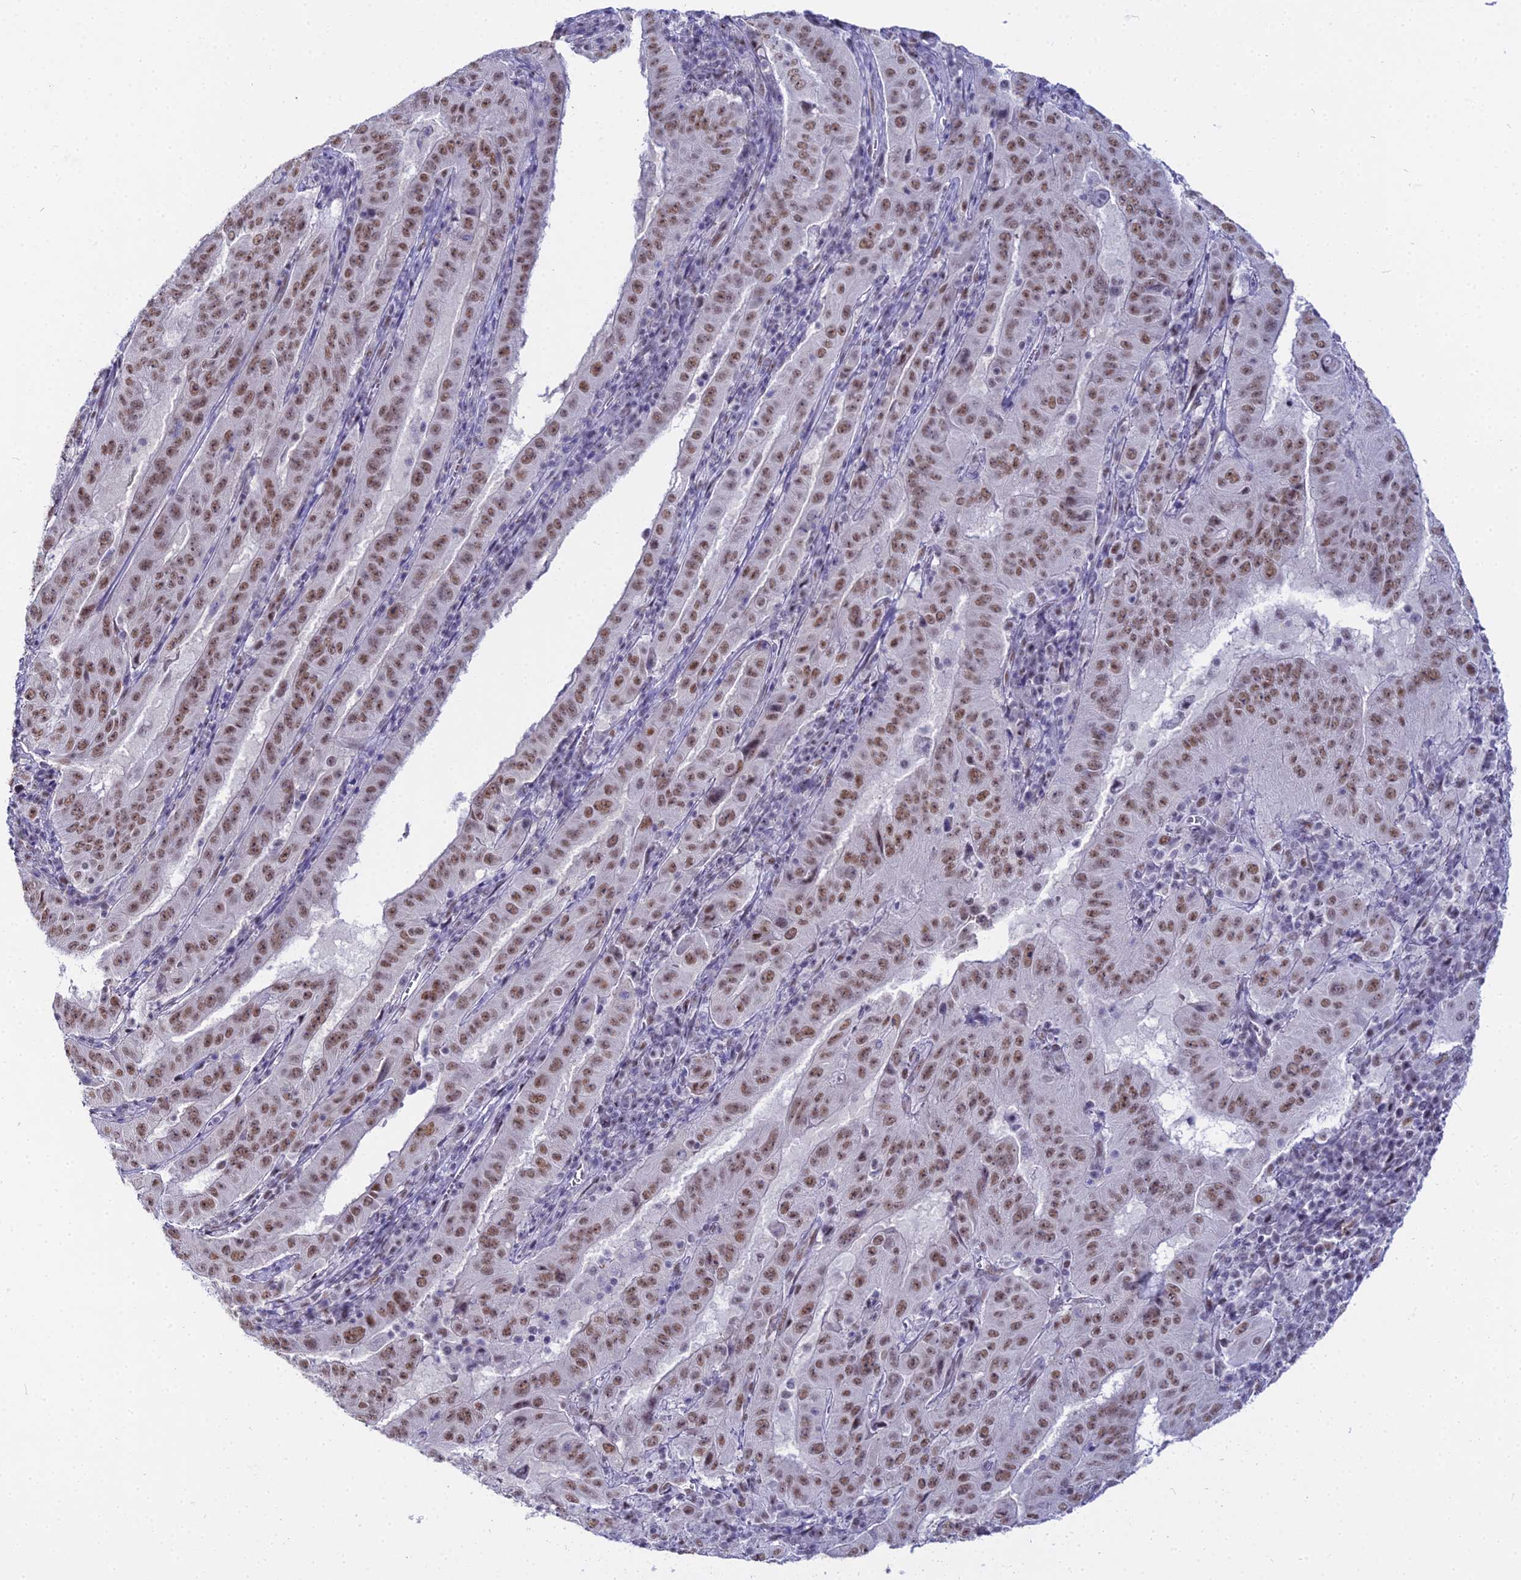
{"staining": {"intensity": "moderate", "quantity": ">75%", "location": "nuclear"}, "tissue": "pancreatic cancer", "cell_type": "Tumor cells", "image_type": "cancer", "snomed": [{"axis": "morphology", "description": "Adenocarcinoma, NOS"}, {"axis": "topography", "description": "Pancreas"}], "caption": "Tumor cells show medium levels of moderate nuclear expression in about >75% of cells in pancreatic cancer. The staining is performed using DAB brown chromogen to label protein expression. The nuclei are counter-stained blue using hematoxylin.", "gene": "RBM12", "patient": {"sex": "male", "age": 63}}